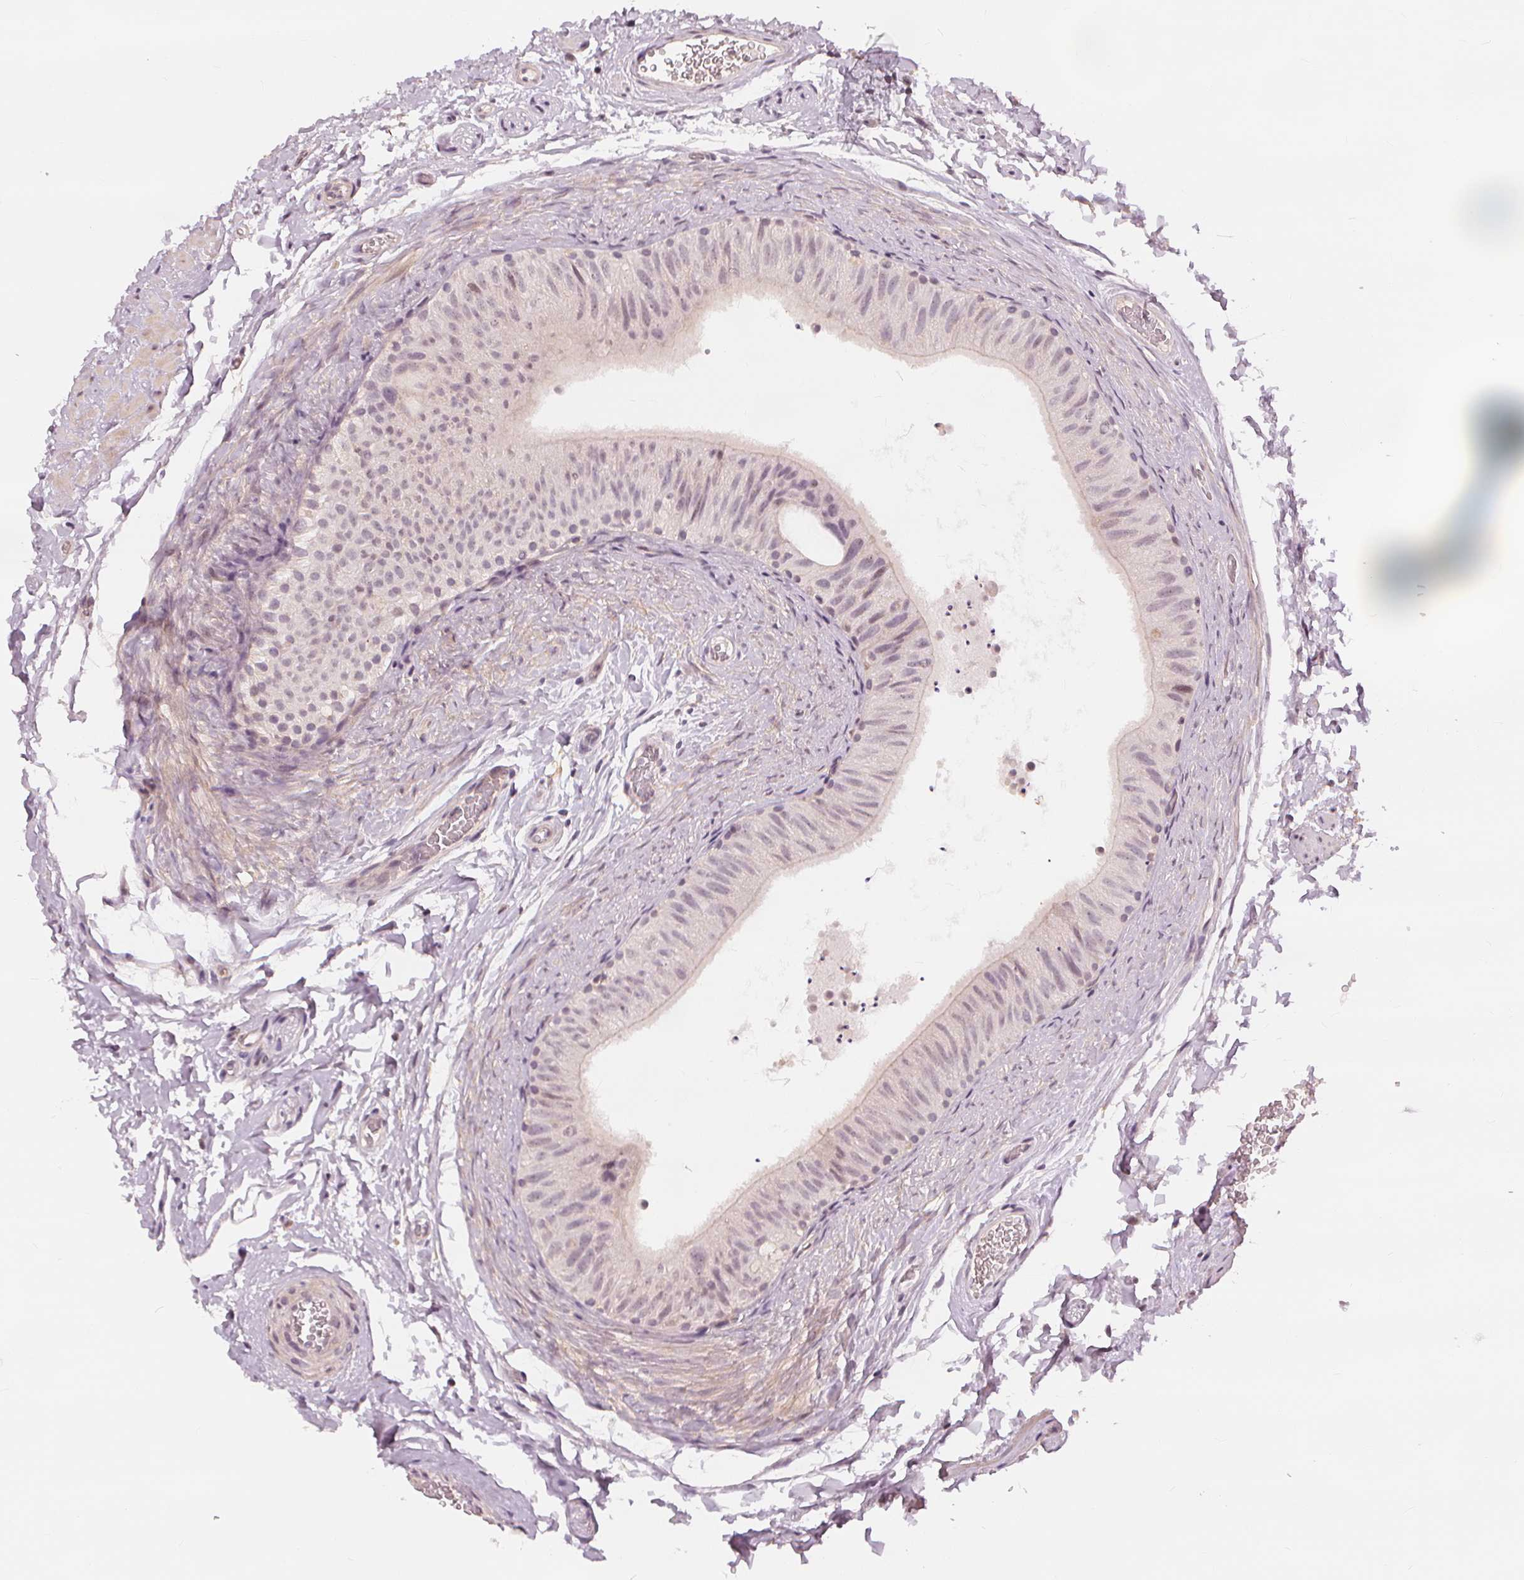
{"staining": {"intensity": "negative", "quantity": "none", "location": "none"}, "tissue": "epididymis", "cell_type": "Glandular cells", "image_type": "normal", "snomed": [{"axis": "morphology", "description": "Normal tissue, NOS"}, {"axis": "topography", "description": "Epididymis, spermatic cord, NOS"}, {"axis": "topography", "description": "Epididymis"}], "caption": "Immunohistochemistry (IHC) micrograph of benign epididymis: epididymis stained with DAB reveals no significant protein positivity in glandular cells.", "gene": "SLC34A1", "patient": {"sex": "male", "age": 31}}